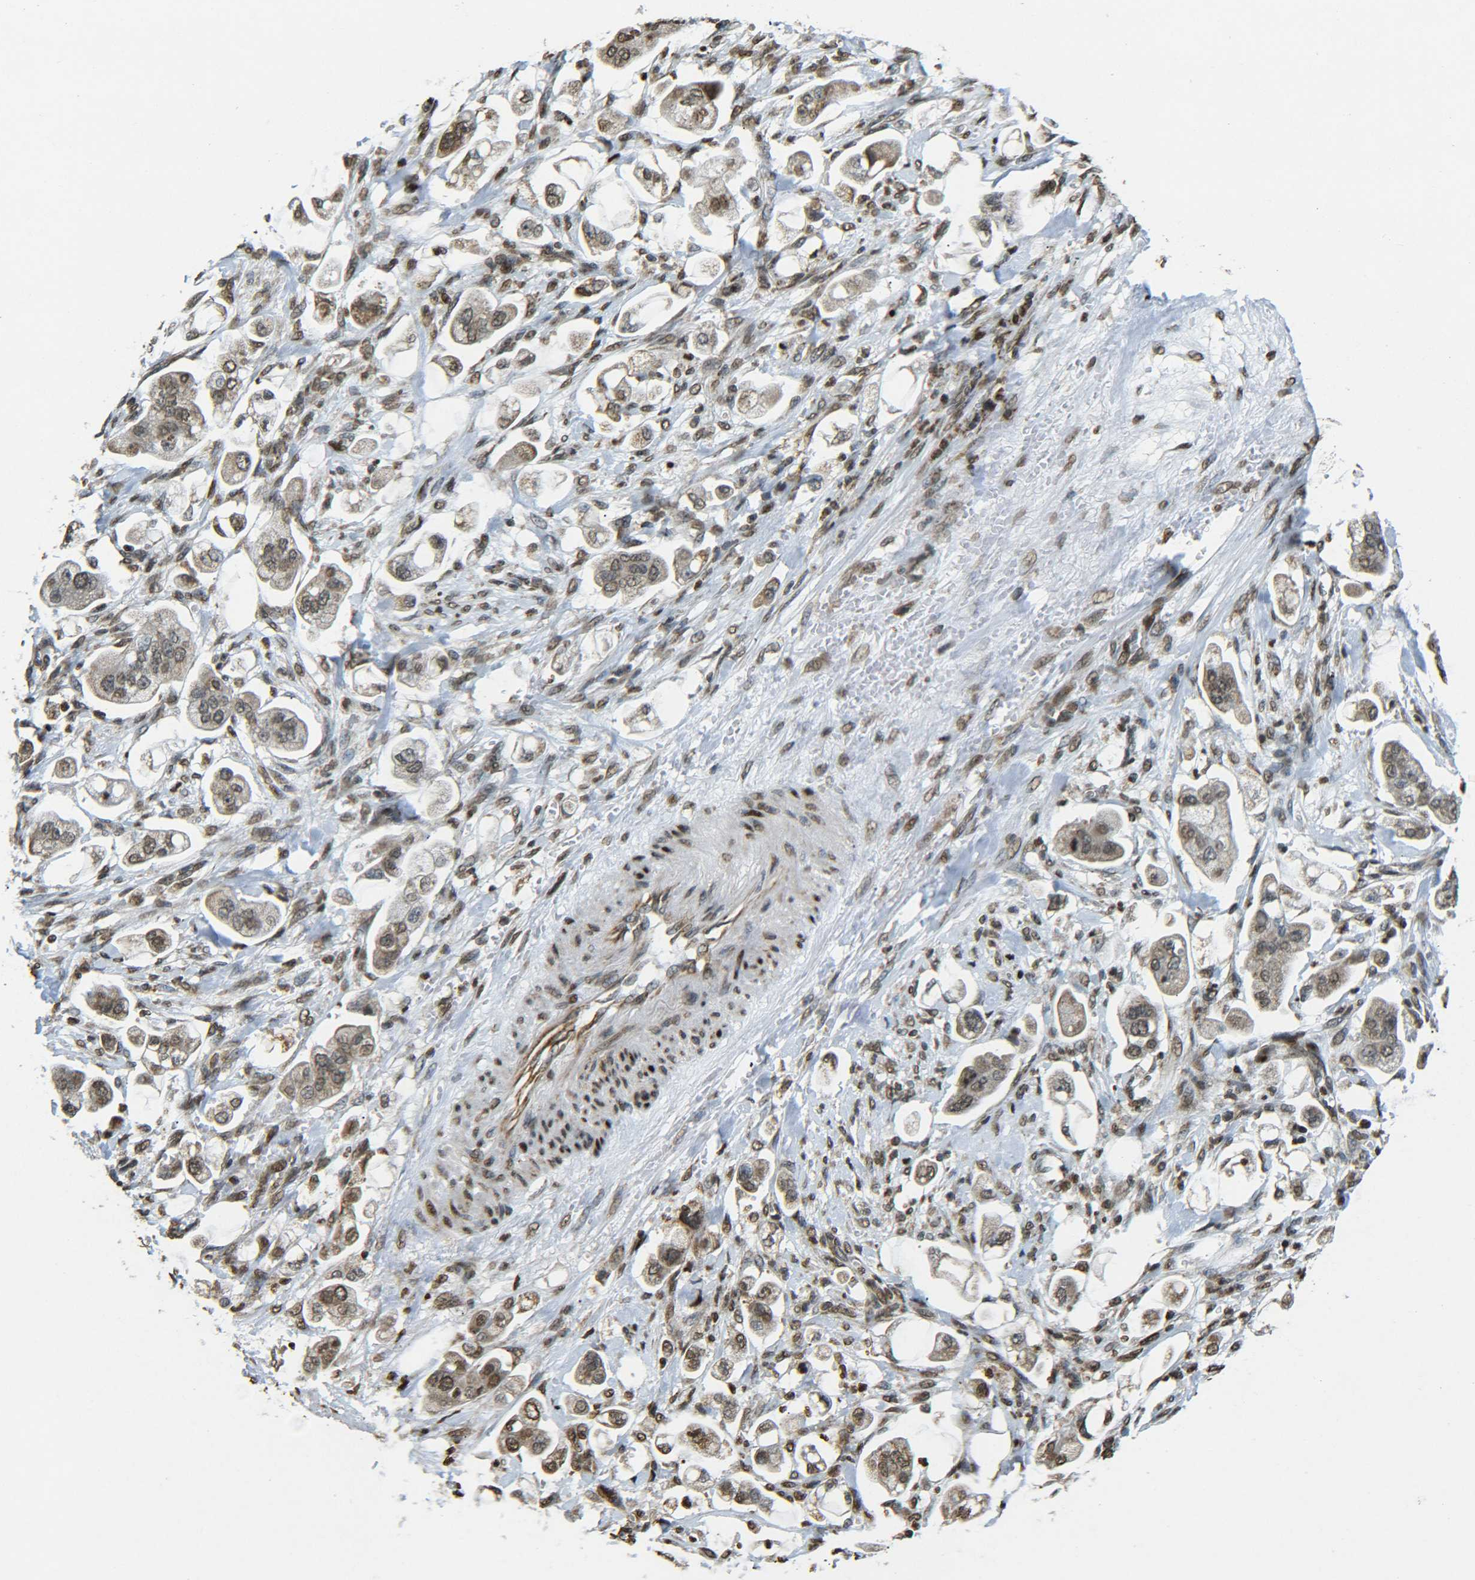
{"staining": {"intensity": "moderate", "quantity": ">75%", "location": "cytoplasmic/membranous,nuclear"}, "tissue": "stomach cancer", "cell_type": "Tumor cells", "image_type": "cancer", "snomed": [{"axis": "morphology", "description": "Adenocarcinoma, NOS"}, {"axis": "topography", "description": "Stomach"}], "caption": "Stomach cancer stained for a protein (brown) reveals moderate cytoplasmic/membranous and nuclear positive staining in approximately >75% of tumor cells.", "gene": "NEUROG2", "patient": {"sex": "male", "age": 62}}